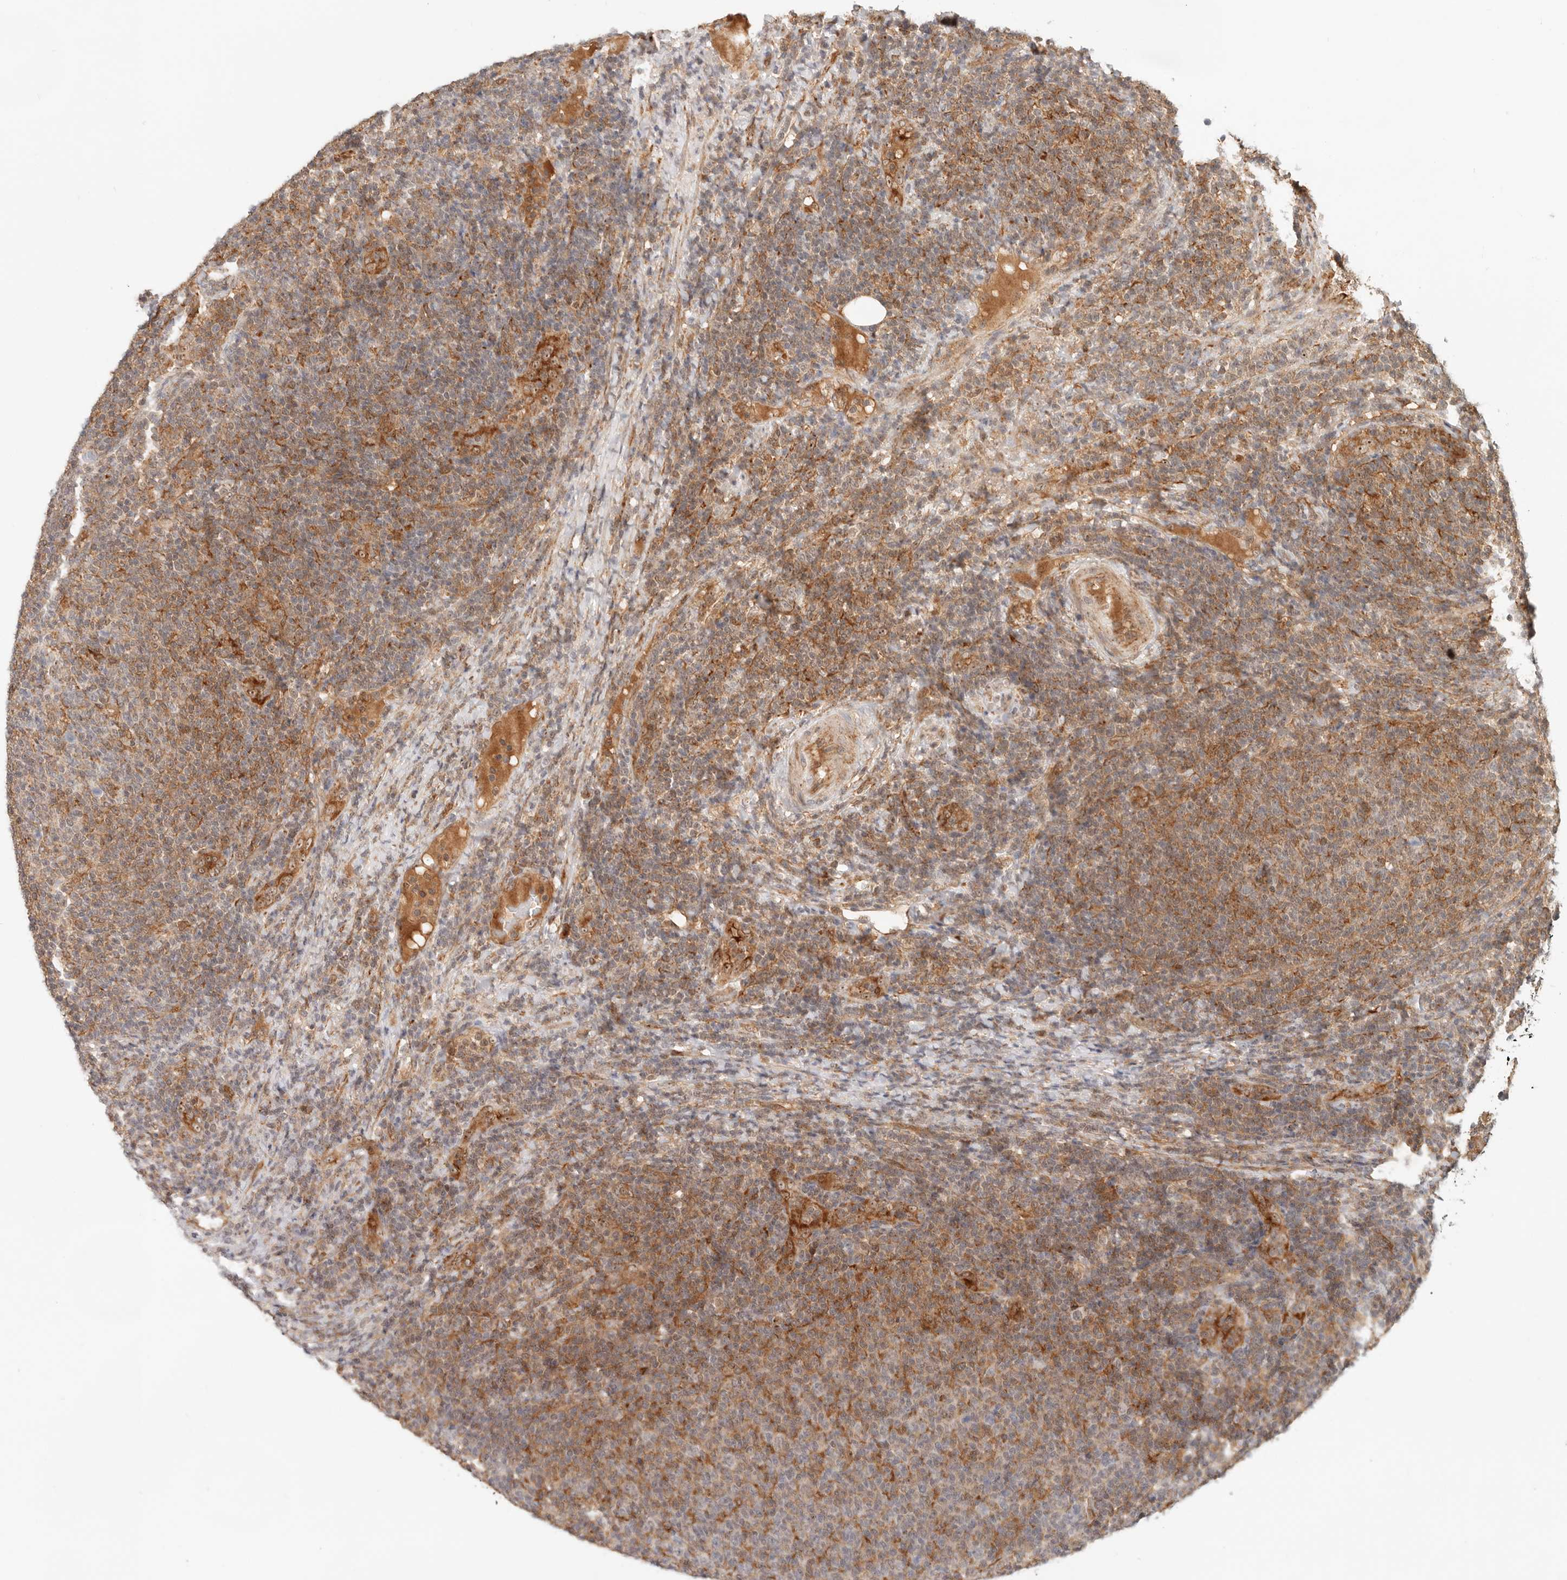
{"staining": {"intensity": "moderate", "quantity": ">75%", "location": "cytoplasmic/membranous,nuclear"}, "tissue": "lymphoma", "cell_type": "Tumor cells", "image_type": "cancer", "snomed": [{"axis": "morphology", "description": "Malignant lymphoma, non-Hodgkin's type, Low grade"}, {"axis": "topography", "description": "Lymph node"}], "caption": "Low-grade malignant lymphoma, non-Hodgkin's type tissue displays moderate cytoplasmic/membranous and nuclear expression in about >75% of tumor cells (DAB (3,3'-diaminobenzidine) IHC with brightfield microscopy, high magnification).", "gene": "HEXD", "patient": {"sex": "male", "age": 66}}